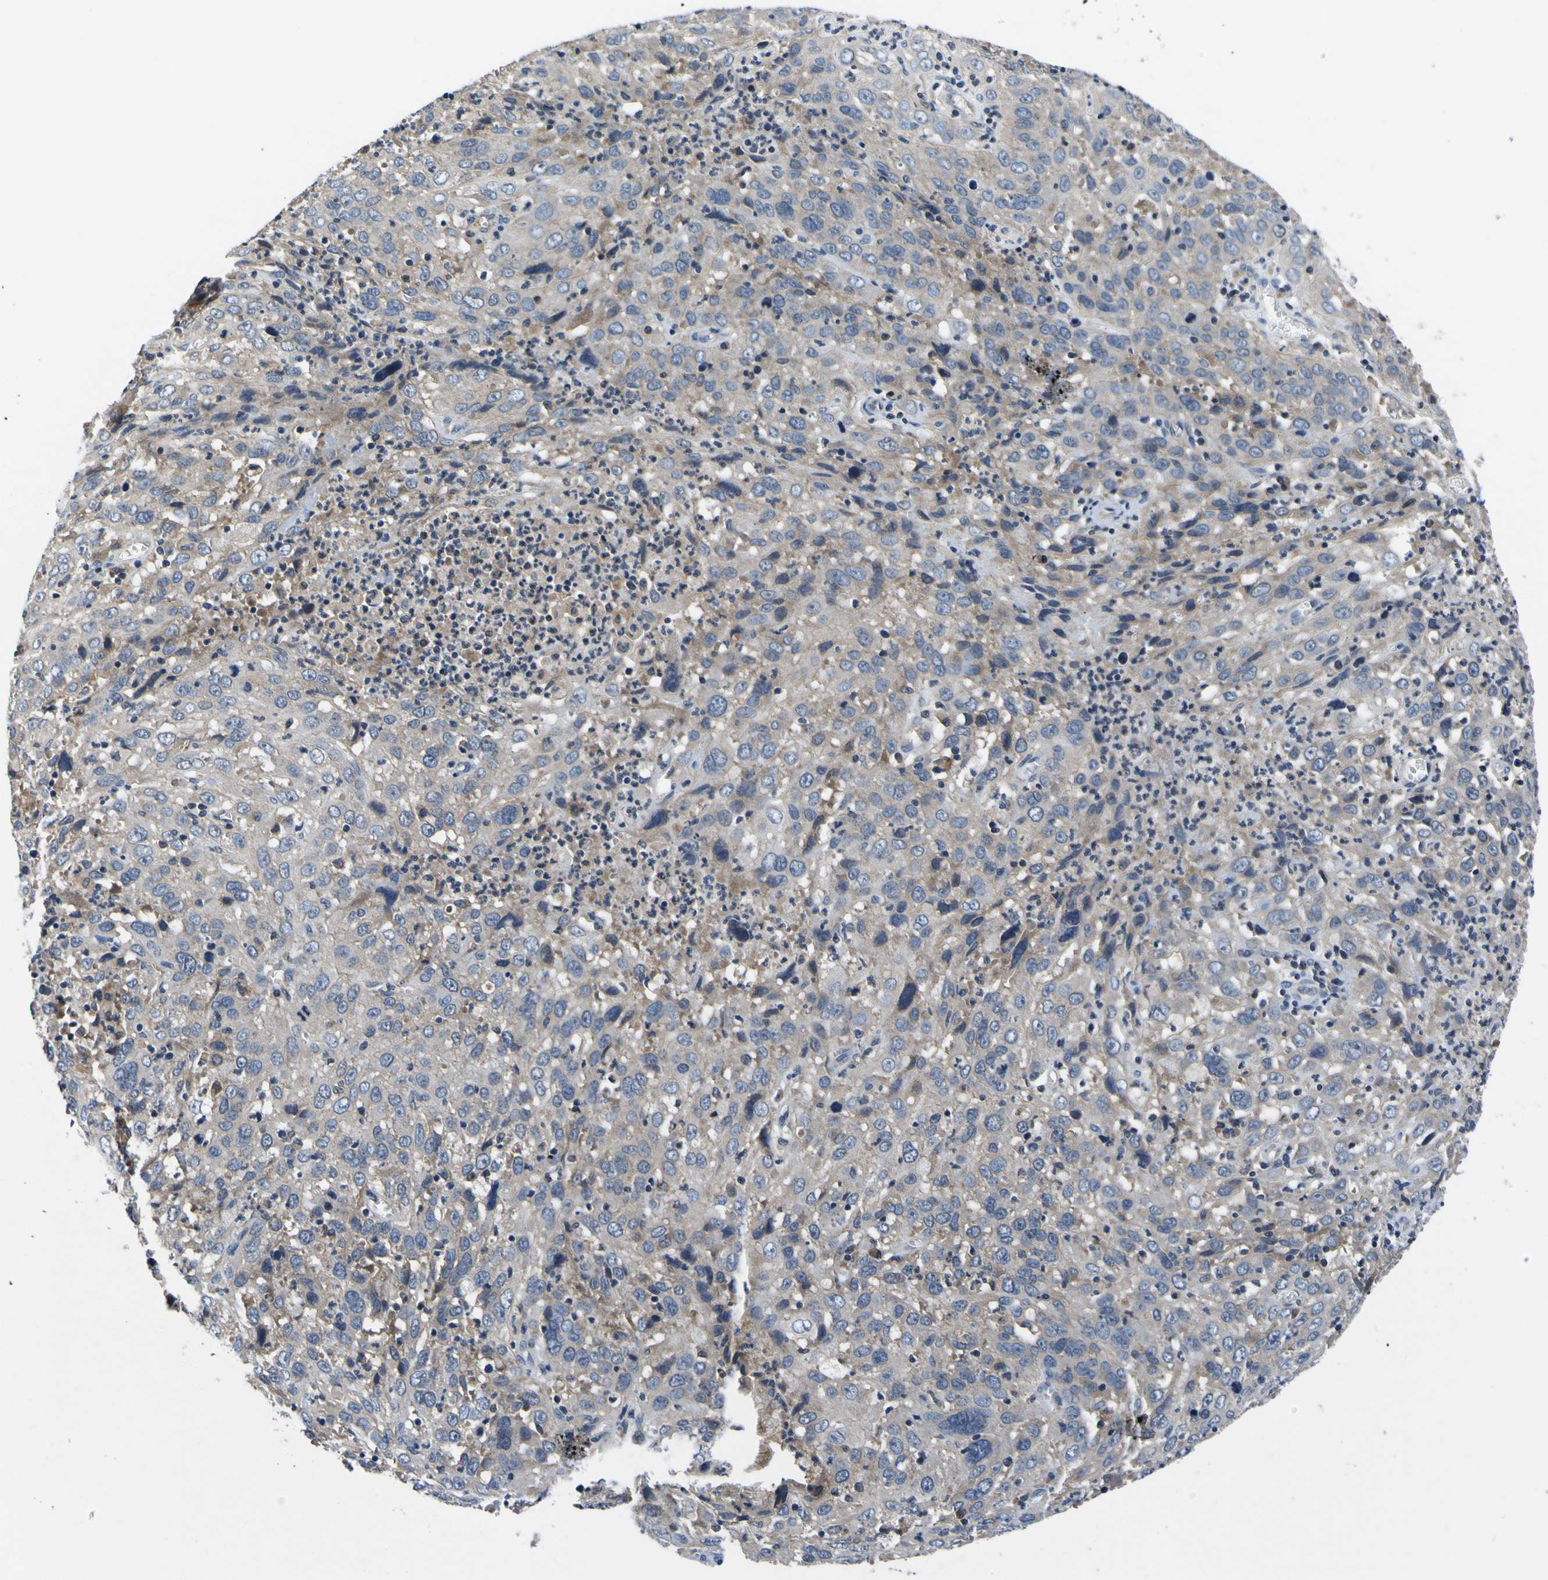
{"staining": {"intensity": "negative", "quantity": "none", "location": "none"}, "tissue": "cervical cancer", "cell_type": "Tumor cells", "image_type": "cancer", "snomed": [{"axis": "morphology", "description": "Squamous cell carcinoma, NOS"}, {"axis": "topography", "description": "Cervix"}], "caption": "IHC of squamous cell carcinoma (cervical) exhibits no staining in tumor cells.", "gene": "EPHB4", "patient": {"sex": "female", "age": 32}}